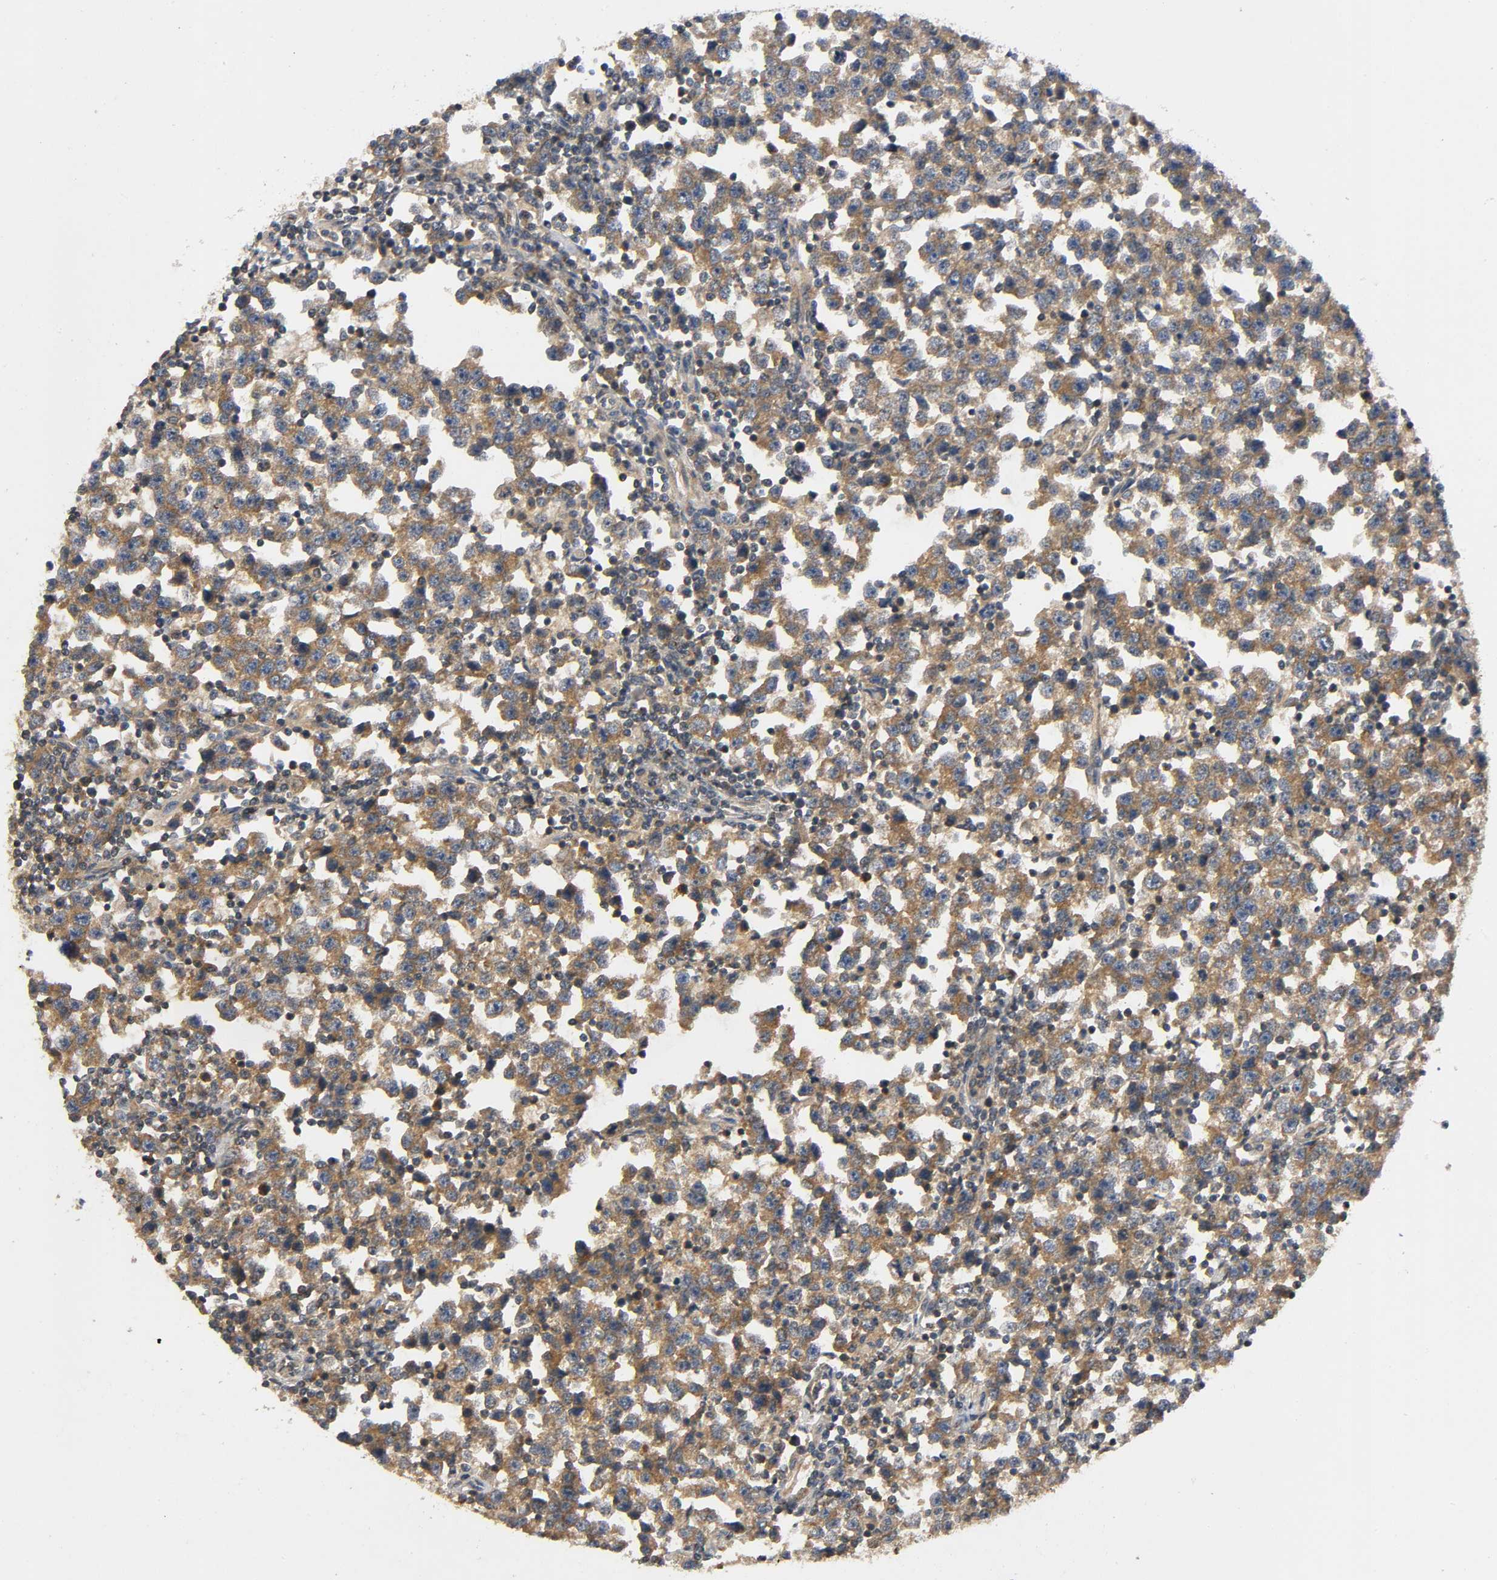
{"staining": {"intensity": "moderate", "quantity": ">75%", "location": "cytoplasmic/membranous"}, "tissue": "testis cancer", "cell_type": "Tumor cells", "image_type": "cancer", "snomed": [{"axis": "morphology", "description": "Seminoma, NOS"}, {"axis": "topography", "description": "Testis"}], "caption": "Immunohistochemistry (IHC) (DAB (3,3'-diaminobenzidine)) staining of human testis cancer (seminoma) reveals moderate cytoplasmic/membranous protein positivity in about >75% of tumor cells.", "gene": "IKBKB", "patient": {"sex": "male", "age": 43}}